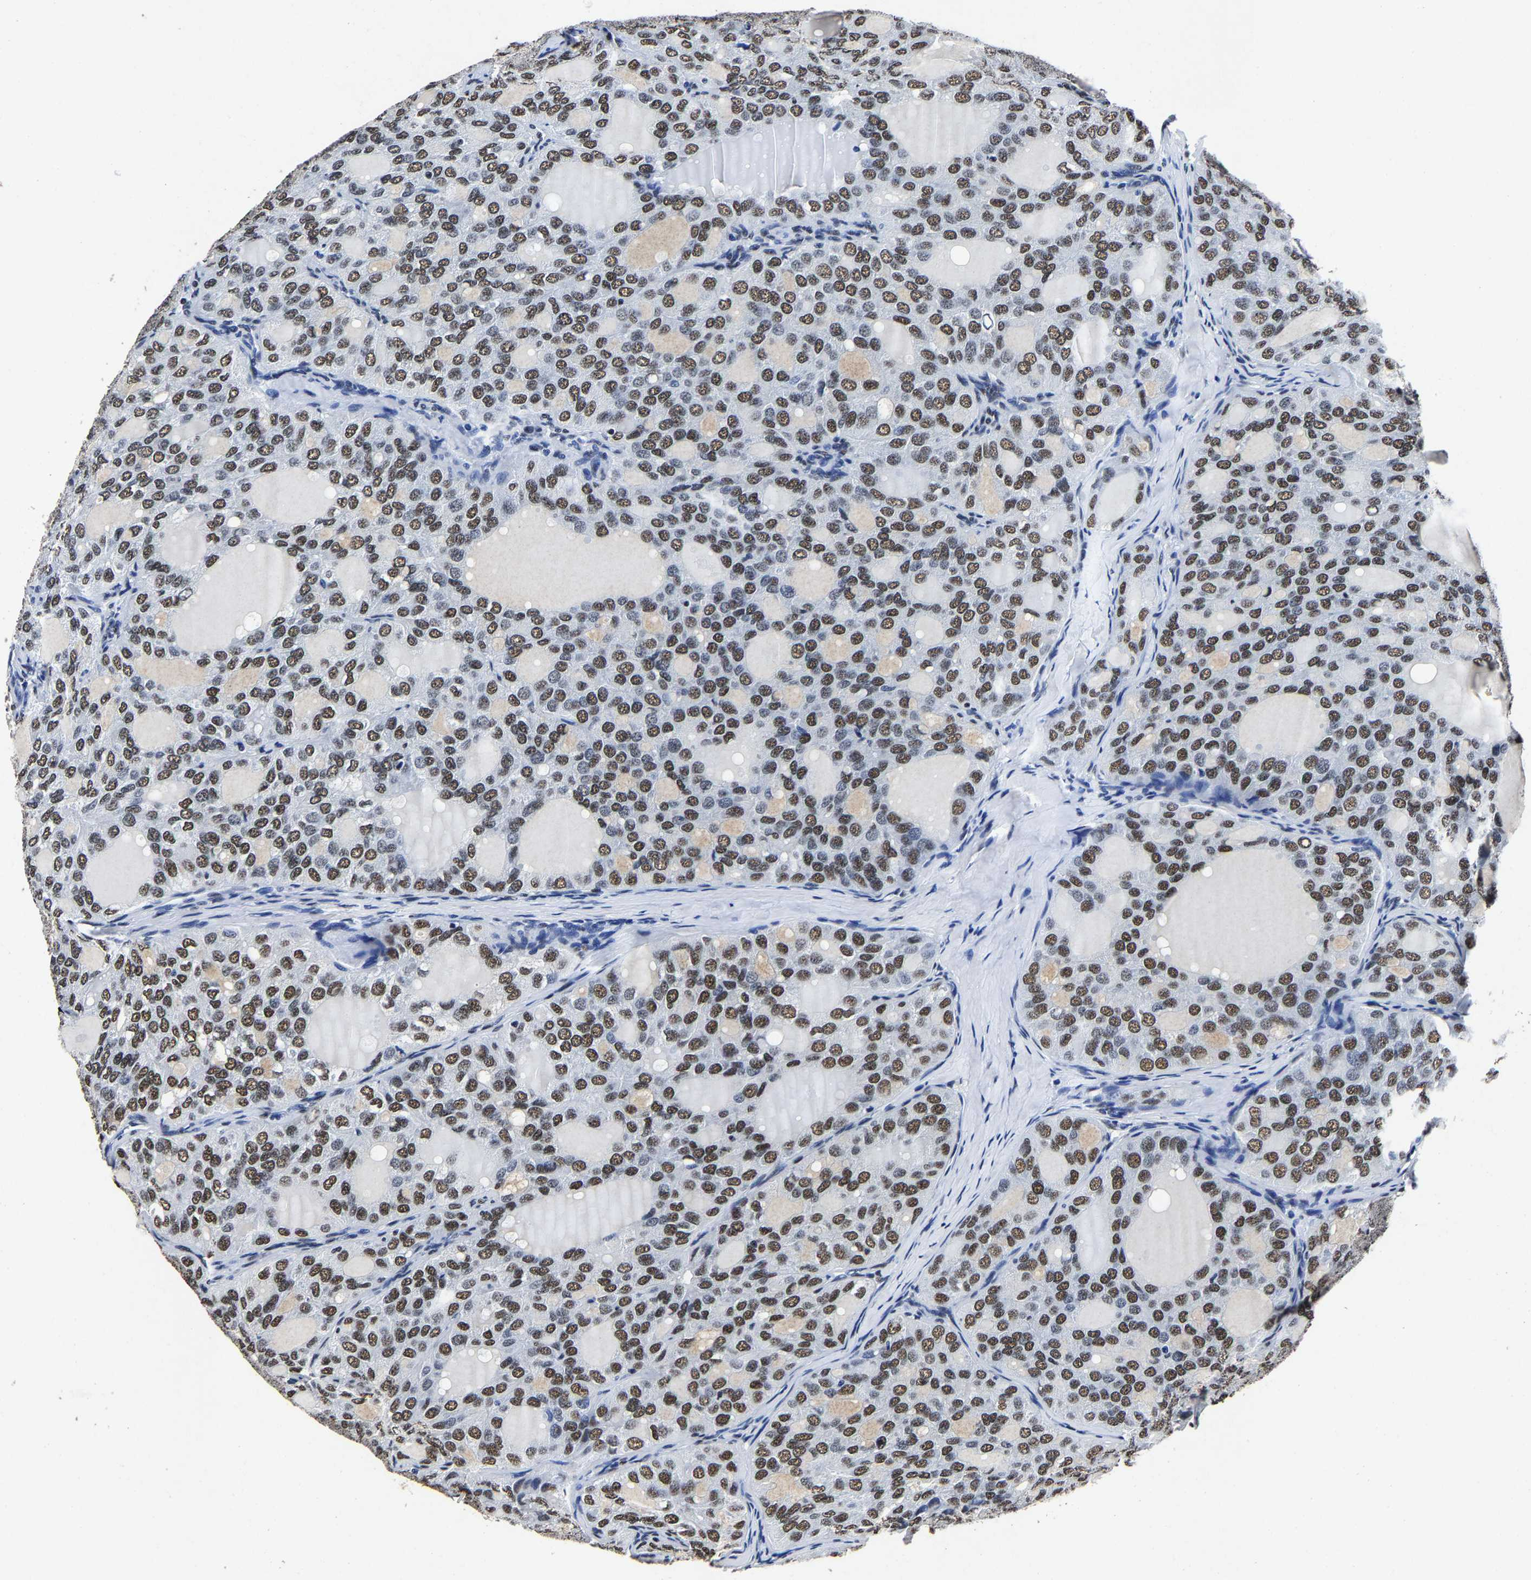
{"staining": {"intensity": "moderate", "quantity": ">75%", "location": "nuclear"}, "tissue": "thyroid cancer", "cell_type": "Tumor cells", "image_type": "cancer", "snomed": [{"axis": "morphology", "description": "Follicular adenoma carcinoma, NOS"}, {"axis": "topography", "description": "Thyroid gland"}], "caption": "Thyroid cancer (follicular adenoma carcinoma) tissue exhibits moderate nuclear expression in about >75% of tumor cells (Stains: DAB (3,3'-diaminobenzidine) in brown, nuclei in blue, Microscopy: brightfield microscopy at high magnification).", "gene": "RBM45", "patient": {"sex": "male", "age": 75}}